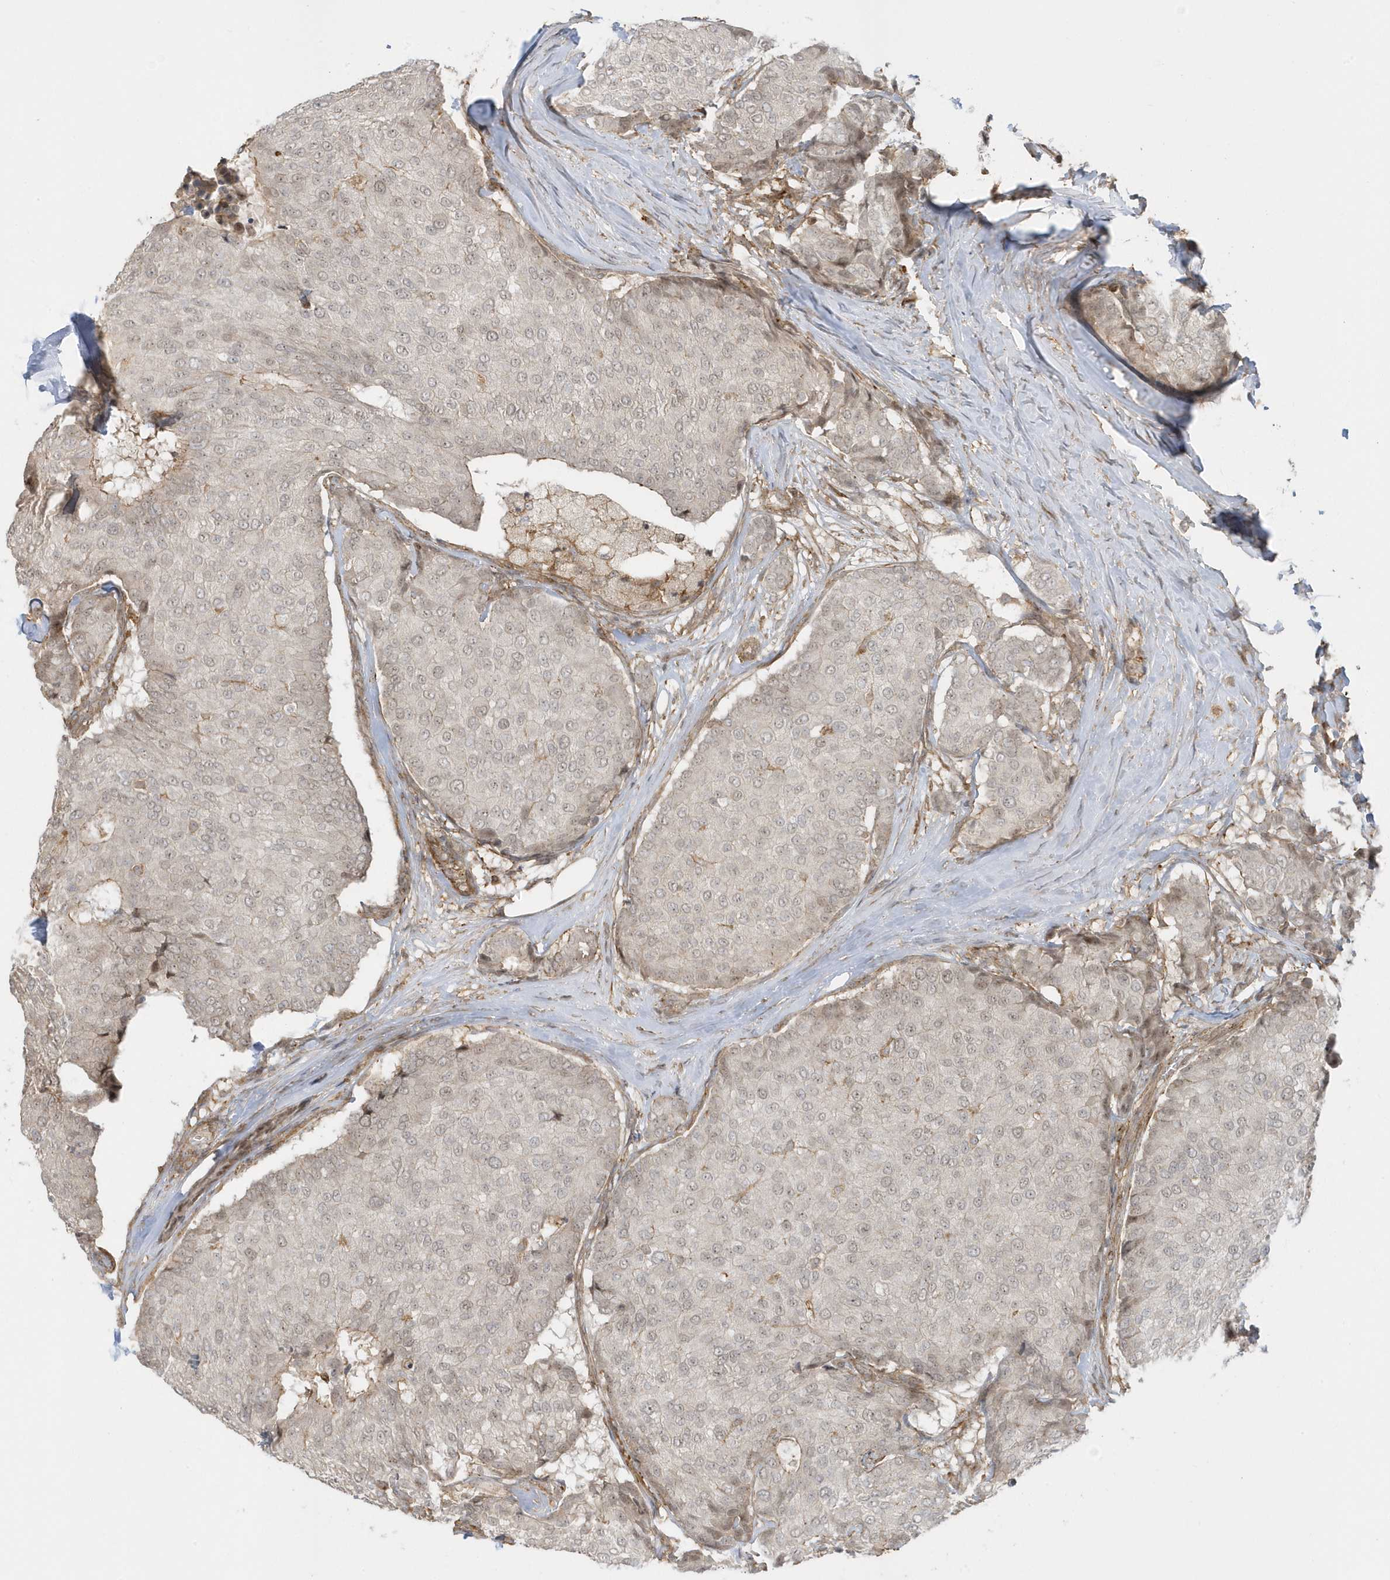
{"staining": {"intensity": "weak", "quantity": "25%-75%", "location": "nuclear"}, "tissue": "breast cancer", "cell_type": "Tumor cells", "image_type": "cancer", "snomed": [{"axis": "morphology", "description": "Duct carcinoma"}, {"axis": "topography", "description": "Breast"}], "caption": "Brown immunohistochemical staining in invasive ductal carcinoma (breast) displays weak nuclear positivity in approximately 25%-75% of tumor cells.", "gene": "ZBTB8A", "patient": {"sex": "female", "age": 75}}